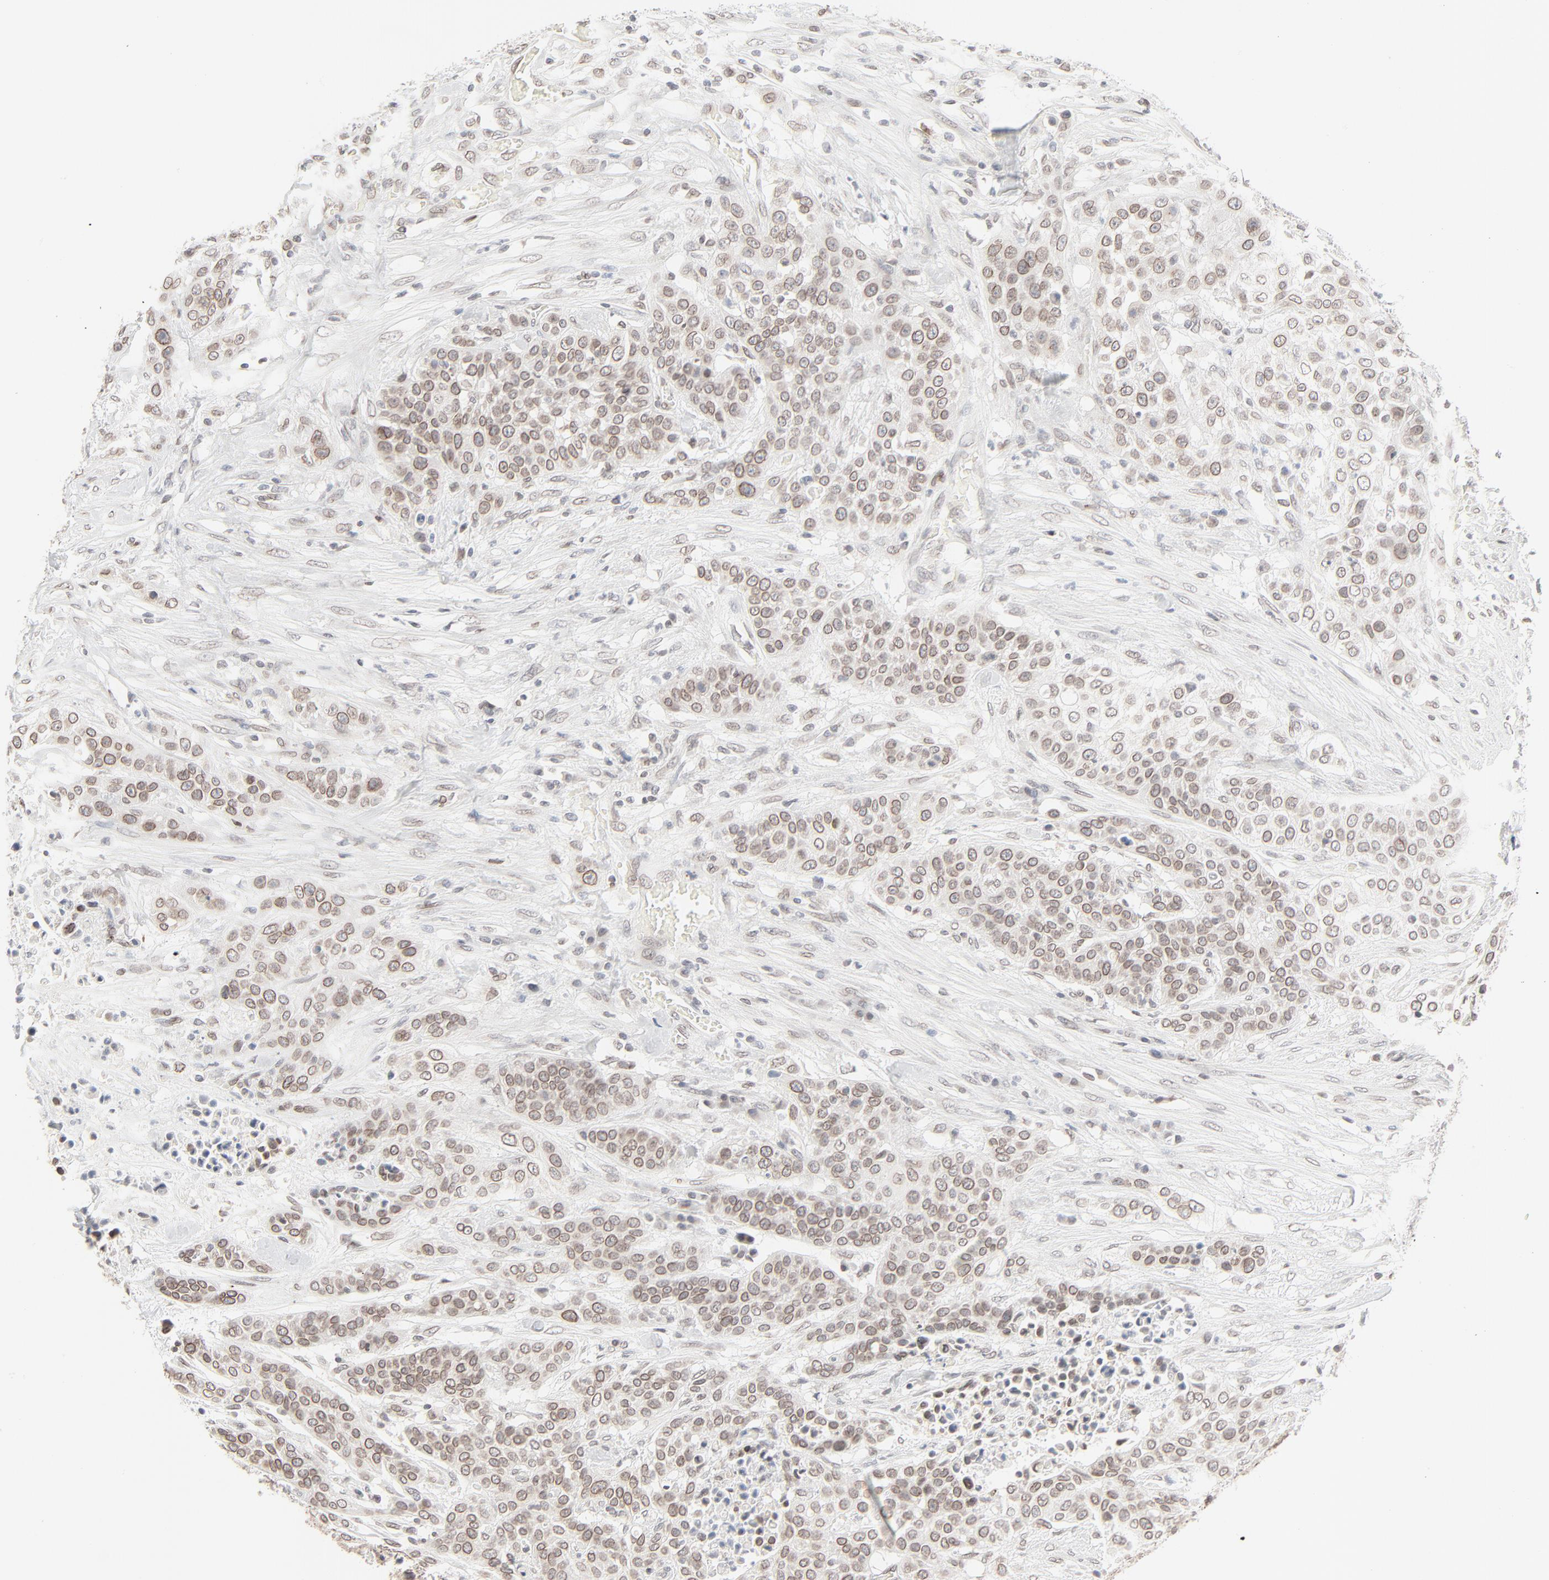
{"staining": {"intensity": "weak", "quantity": "25%-75%", "location": "cytoplasmic/membranous,nuclear"}, "tissue": "urothelial cancer", "cell_type": "Tumor cells", "image_type": "cancer", "snomed": [{"axis": "morphology", "description": "Urothelial carcinoma, High grade"}, {"axis": "topography", "description": "Urinary bladder"}], "caption": "Protein staining by immunohistochemistry (IHC) displays weak cytoplasmic/membranous and nuclear staining in about 25%-75% of tumor cells in urothelial carcinoma (high-grade).", "gene": "MAD1L1", "patient": {"sex": "male", "age": 74}}